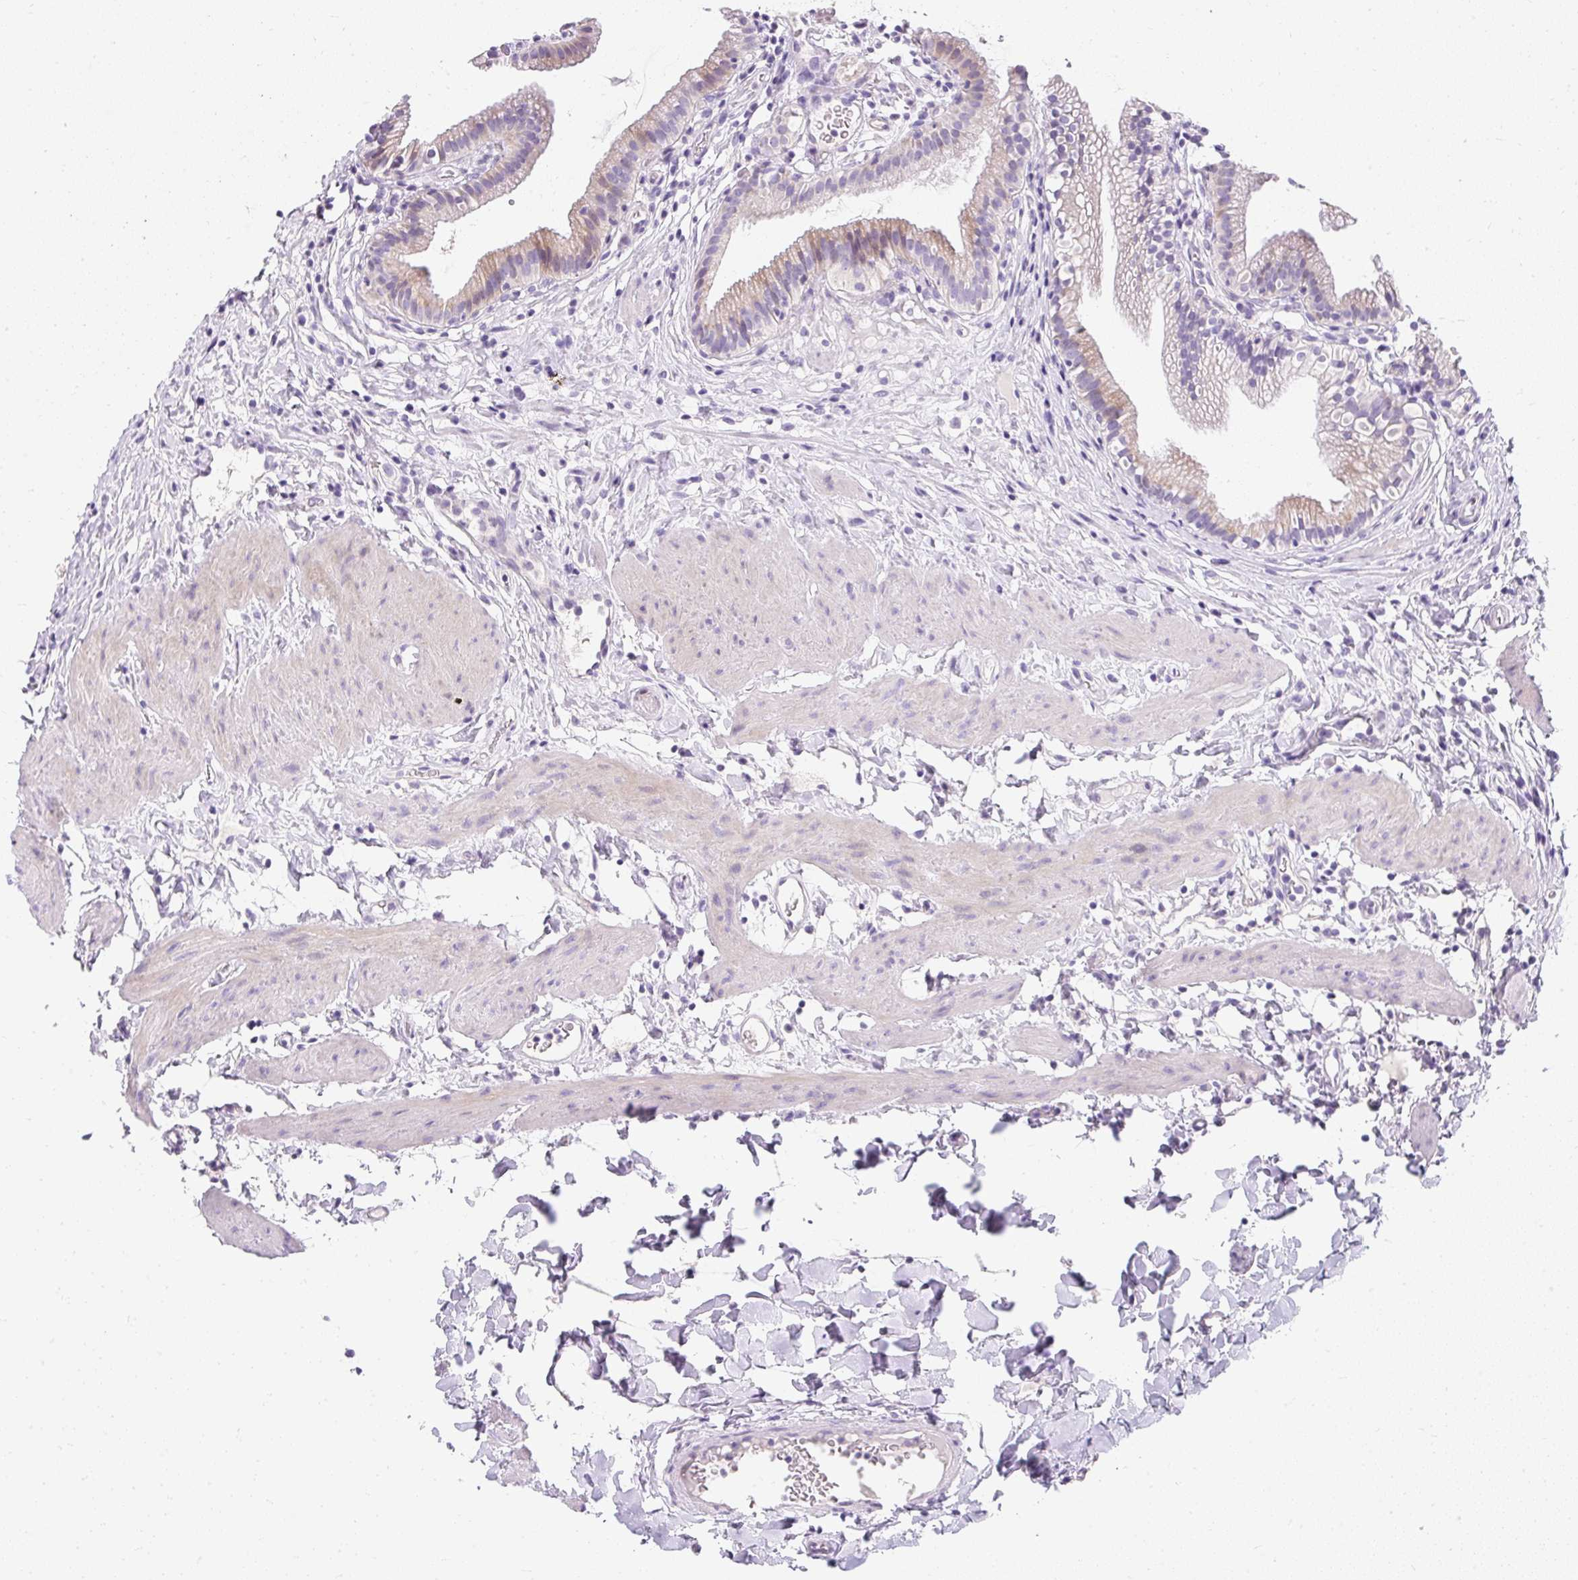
{"staining": {"intensity": "weak", "quantity": "25%-75%", "location": "cytoplasmic/membranous"}, "tissue": "gallbladder", "cell_type": "Glandular cells", "image_type": "normal", "snomed": [{"axis": "morphology", "description": "Normal tissue, NOS"}, {"axis": "topography", "description": "Gallbladder"}], "caption": "Protein expression by IHC displays weak cytoplasmic/membranous expression in approximately 25%-75% of glandular cells in benign gallbladder. The protein is shown in brown color, while the nuclei are stained blue.", "gene": "DTX4", "patient": {"sex": "female", "age": 46}}